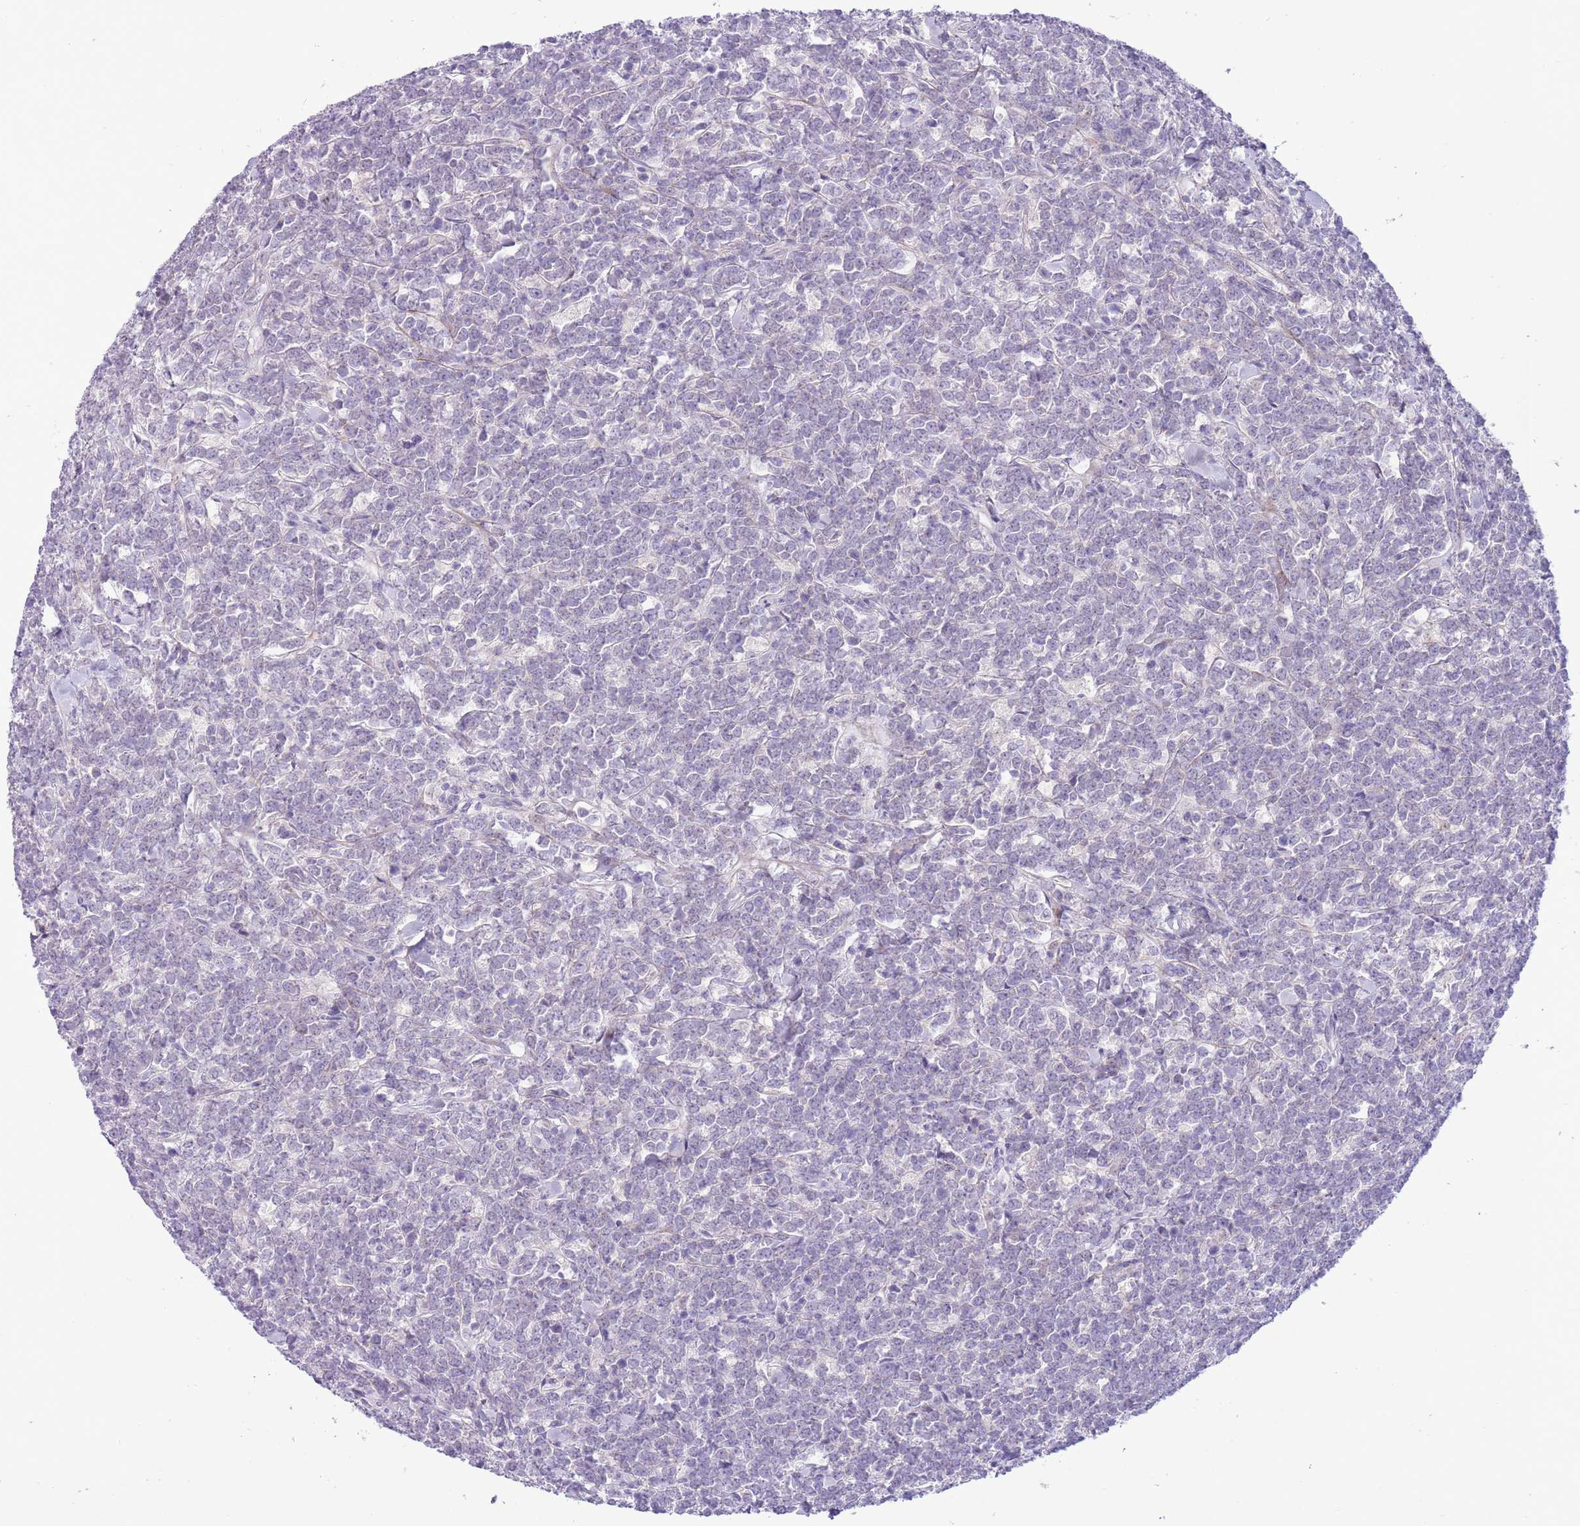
{"staining": {"intensity": "negative", "quantity": "none", "location": "none"}, "tissue": "lymphoma", "cell_type": "Tumor cells", "image_type": "cancer", "snomed": [{"axis": "morphology", "description": "Malignant lymphoma, non-Hodgkin's type, High grade"}, {"axis": "topography", "description": "Small intestine"}], "caption": "The image exhibits no significant positivity in tumor cells of high-grade malignant lymphoma, non-Hodgkin's type.", "gene": "PFKFB2", "patient": {"sex": "male", "age": 8}}